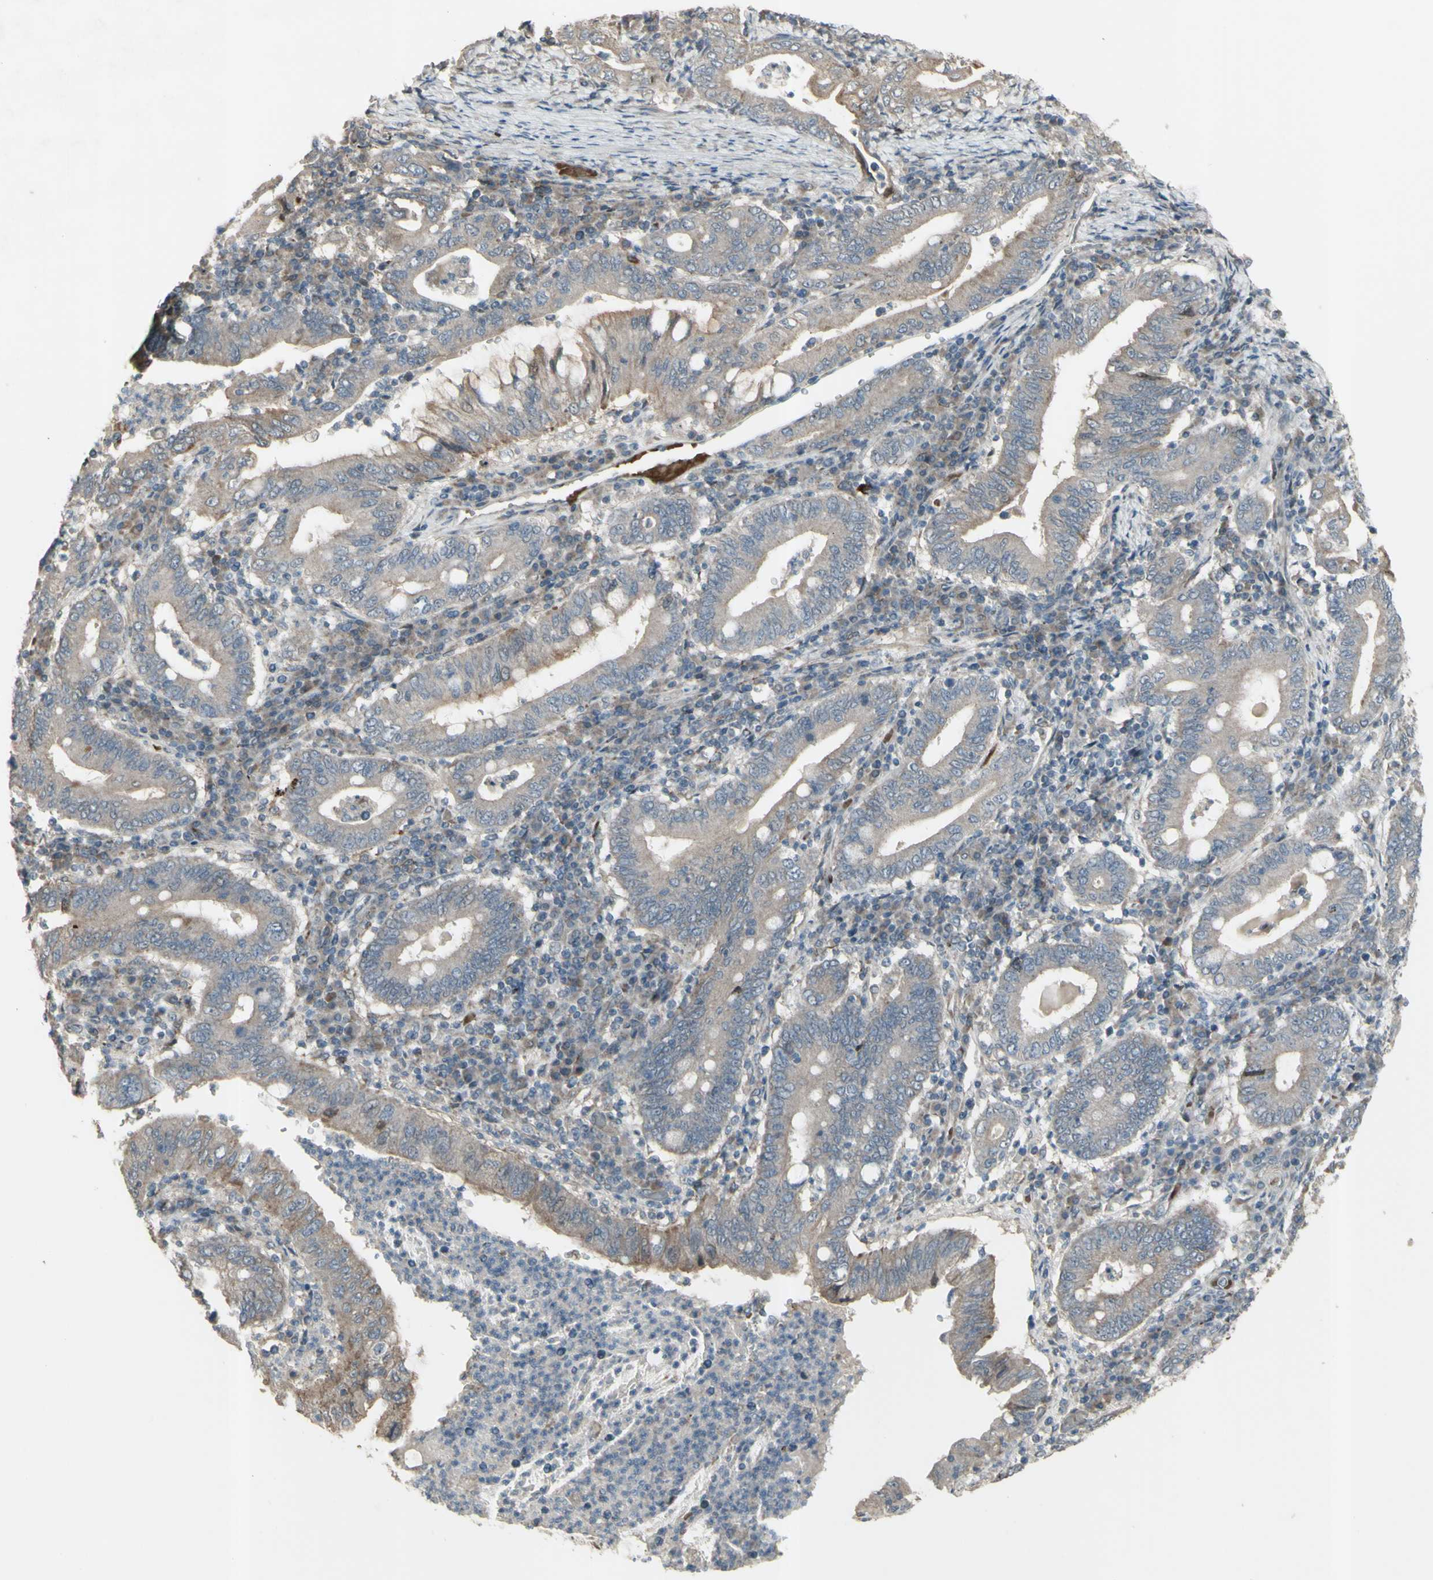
{"staining": {"intensity": "weak", "quantity": ">75%", "location": "cytoplasmic/membranous"}, "tissue": "stomach cancer", "cell_type": "Tumor cells", "image_type": "cancer", "snomed": [{"axis": "morphology", "description": "Normal tissue, NOS"}, {"axis": "morphology", "description": "Adenocarcinoma, NOS"}, {"axis": "topography", "description": "Esophagus"}, {"axis": "topography", "description": "Stomach, upper"}, {"axis": "topography", "description": "Peripheral nerve tissue"}], "caption": "Immunohistochemistry (IHC) of stomach adenocarcinoma displays low levels of weak cytoplasmic/membranous positivity in about >75% of tumor cells.", "gene": "GRAMD1B", "patient": {"sex": "male", "age": 62}}